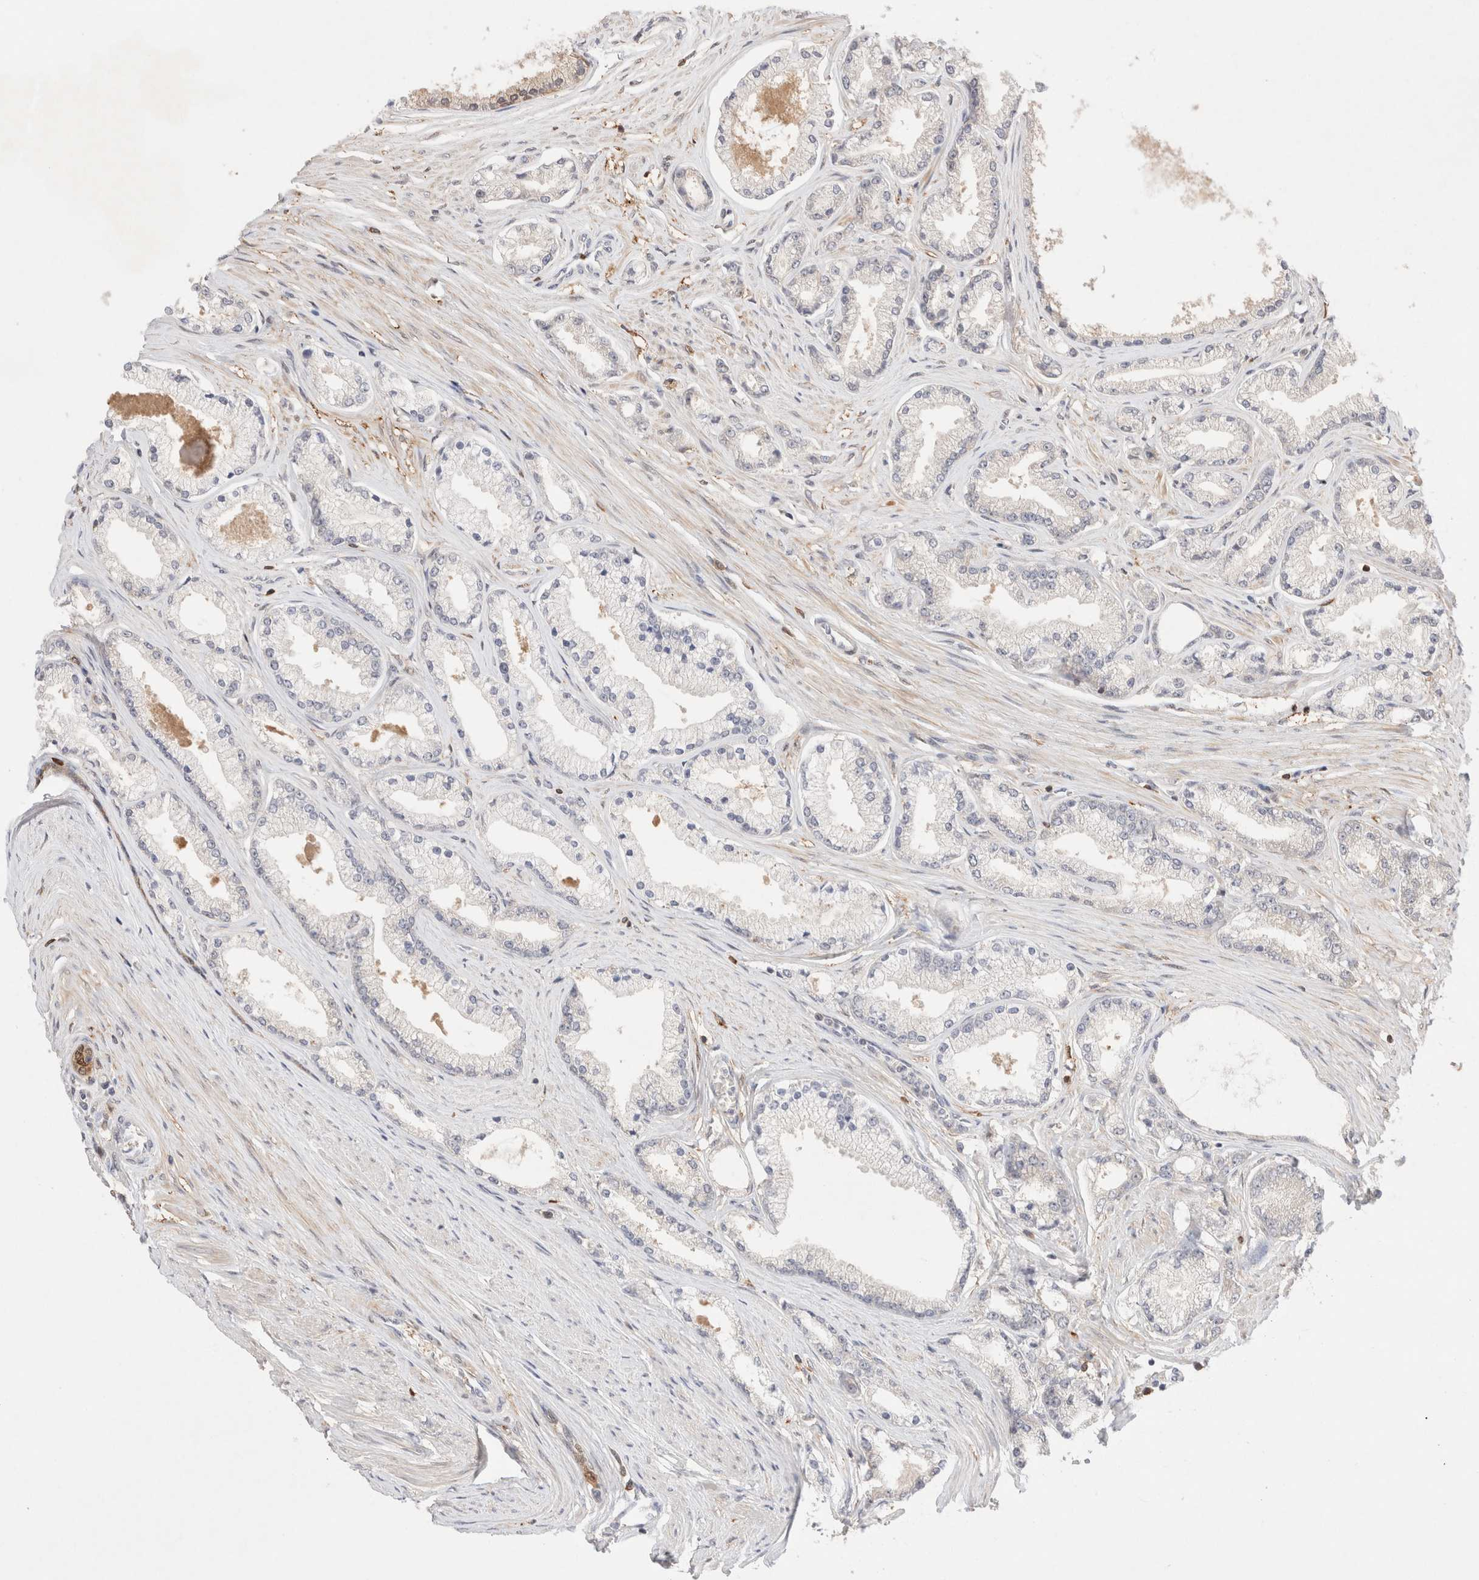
{"staining": {"intensity": "negative", "quantity": "none", "location": "none"}, "tissue": "prostate cancer", "cell_type": "Tumor cells", "image_type": "cancer", "snomed": [{"axis": "morphology", "description": "Adenocarcinoma, High grade"}, {"axis": "topography", "description": "Prostate"}], "caption": "Immunohistochemistry histopathology image of neoplastic tissue: prostate cancer stained with DAB (3,3'-diaminobenzidine) shows no significant protein staining in tumor cells. (Brightfield microscopy of DAB immunohistochemistry at high magnification).", "gene": "STARD10", "patient": {"sex": "male", "age": 71}}